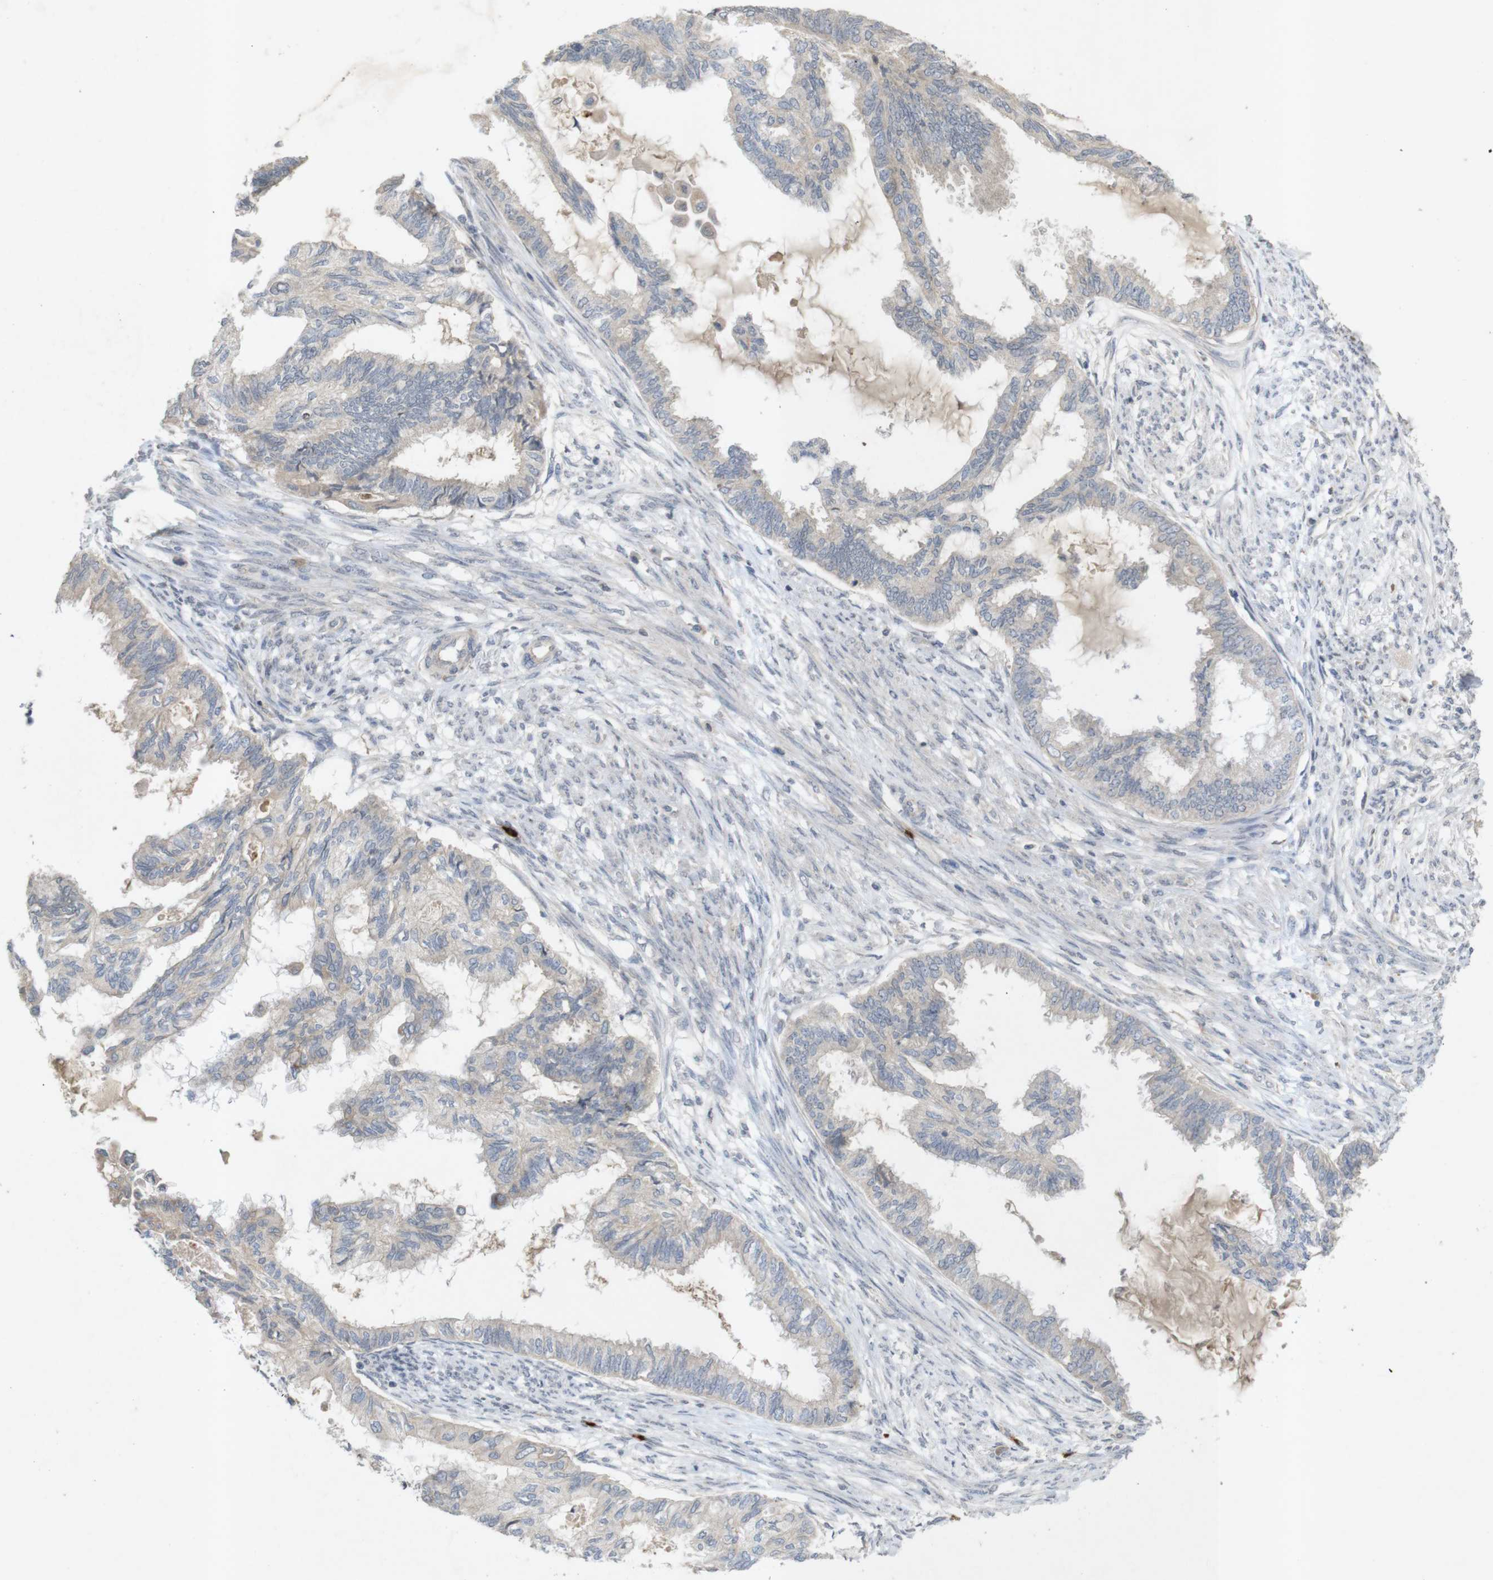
{"staining": {"intensity": "weak", "quantity": "<25%", "location": "cytoplasmic/membranous"}, "tissue": "cervical cancer", "cell_type": "Tumor cells", "image_type": "cancer", "snomed": [{"axis": "morphology", "description": "Normal tissue, NOS"}, {"axis": "morphology", "description": "Adenocarcinoma, NOS"}, {"axis": "topography", "description": "Cervix"}, {"axis": "topography", "description": "Endometrium"}], "caption": "Immunohistochemical staining of cervical cancer reveals no significant positivity in tumor cells.", "gene": "TSPAN14", "patient": {"sex": "female", "age": 86}}